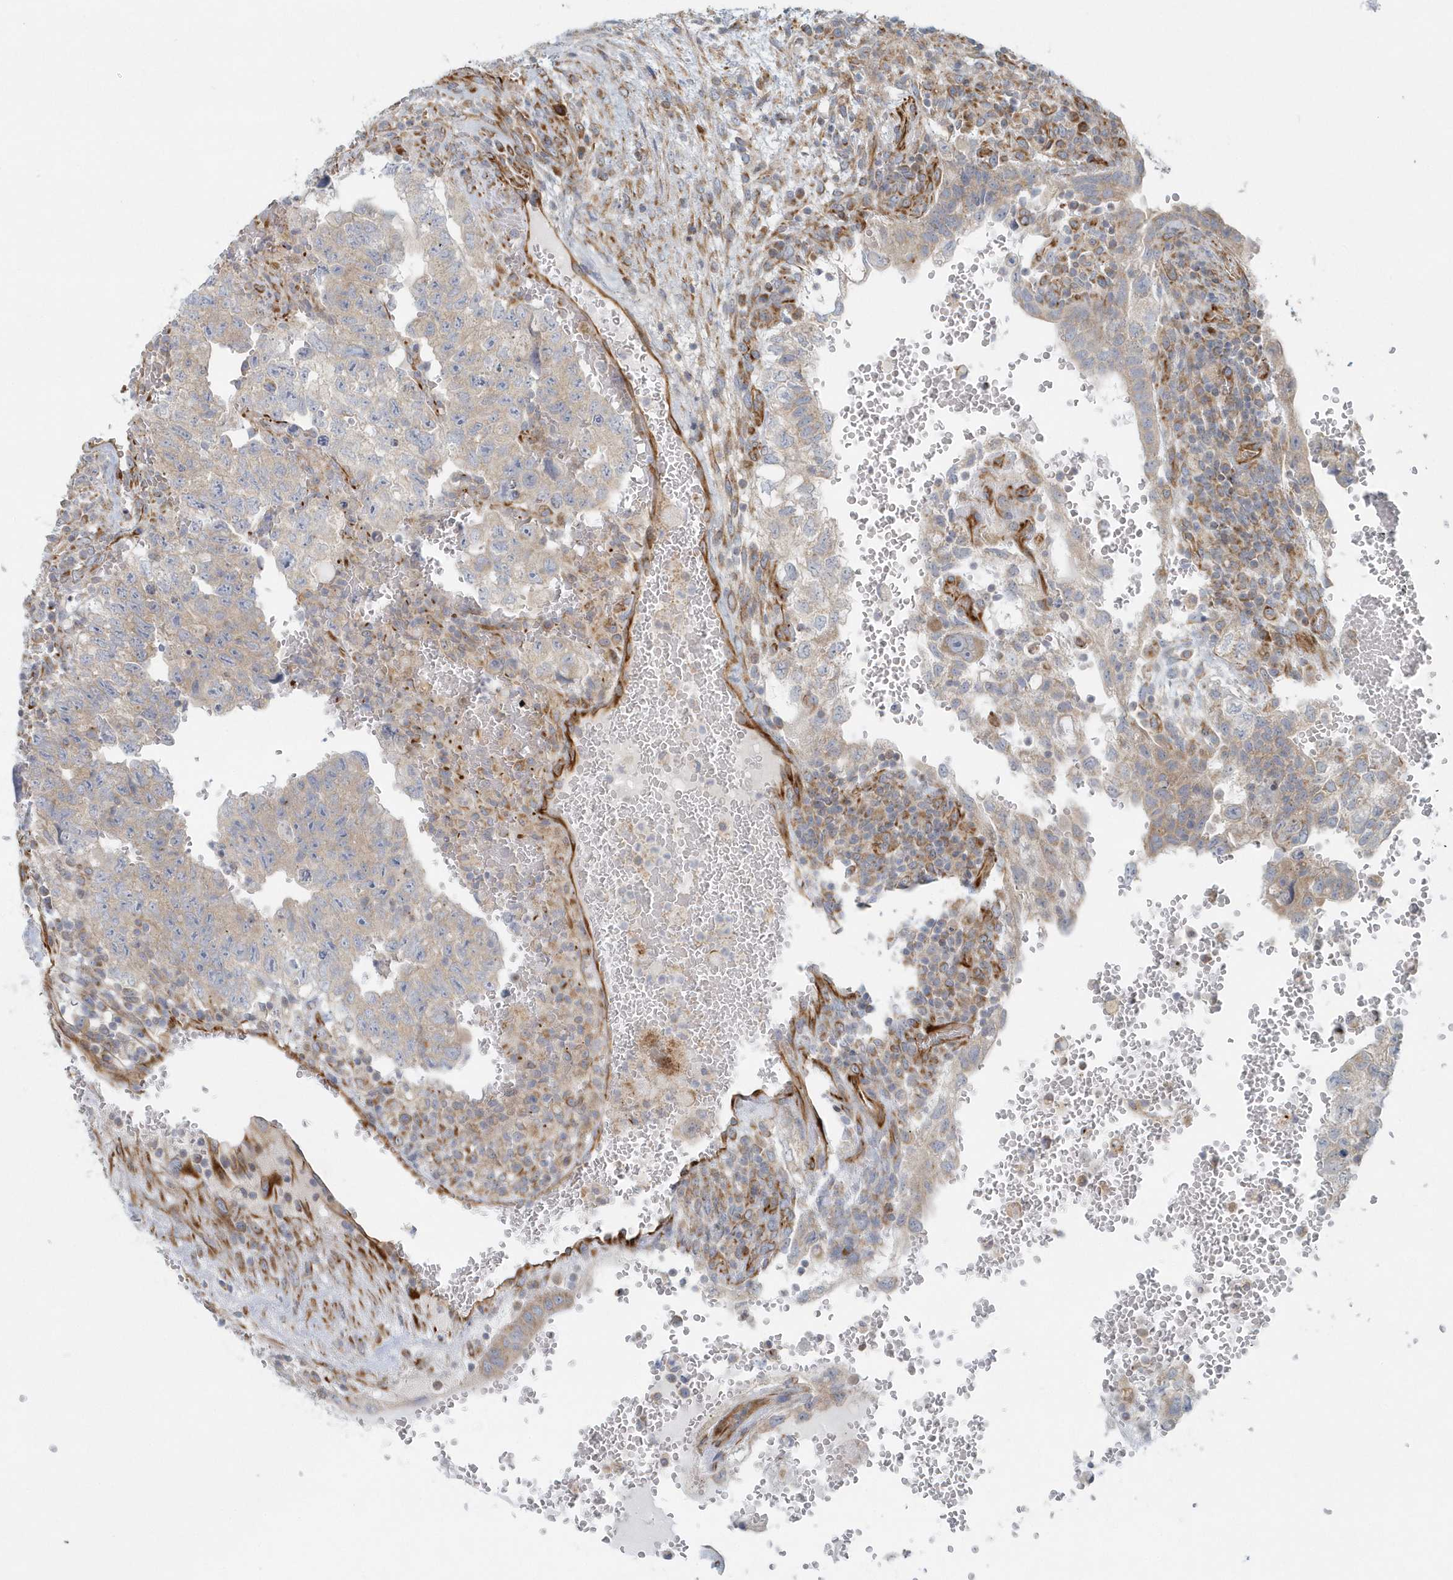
{"staining": {"intensity": "weak", "quantity": "25%-75%", "location": "cytoplasmic/membranous"}, "tissue": "testis cancer", "cell_type": "Tumor cells", "image_type": "cancer", "snomed": [{"axis": "morphology", "description": "Carcinoma, Embryonal, NOS"}, {"axis": "topography", "description": "Testis"}], "caption": "Immunohistochemistry (IHC) of human testis embryonal carcinoma demonstrates low levels of weak cytoplasmic/membranous expression in about 25%-75% of tumor cells.", "gene": "GPR152", "patient": {"sex": "male", "age": 36}}